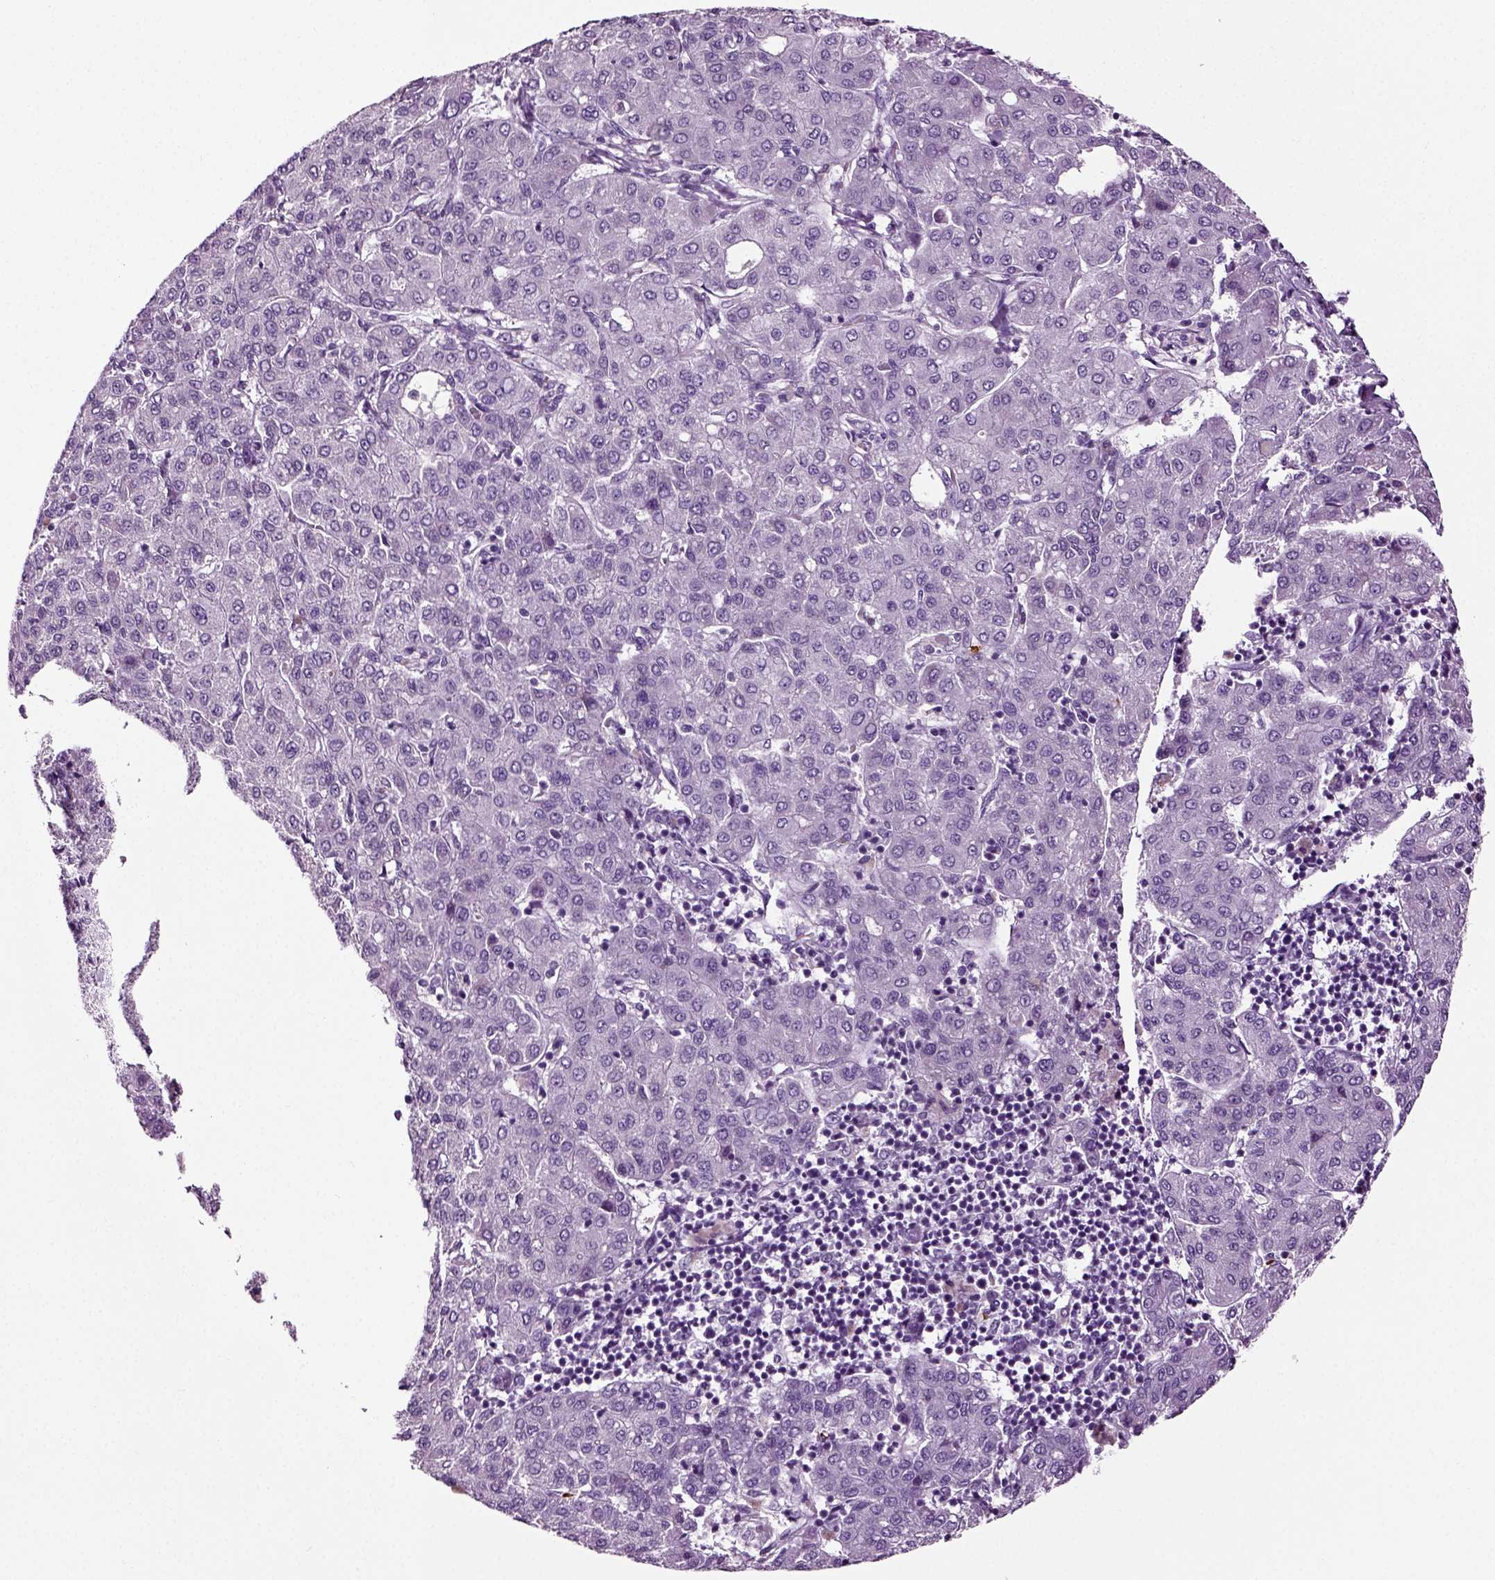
{"staining": {"intensity": "negative", "quantity": "none", "location": "none"}, "tissue": "liver cancer", "cell_type": "Tumor cells", "image_type": "cancer", "snomed": [{"axis": "morphology", "description": "Carcinoma, Hepatocellular, NOS"}, {"axis": "topography", "description": "Liver"}], "caption": "Immunohistochemistry micrograph of liver cancer (hepatocellular carcinoma) stained for a protein (brown), which demonstrates no staining in tumor cells.", "gene": "SPATA17", "patient": {"sex": "male", "age": 65}}